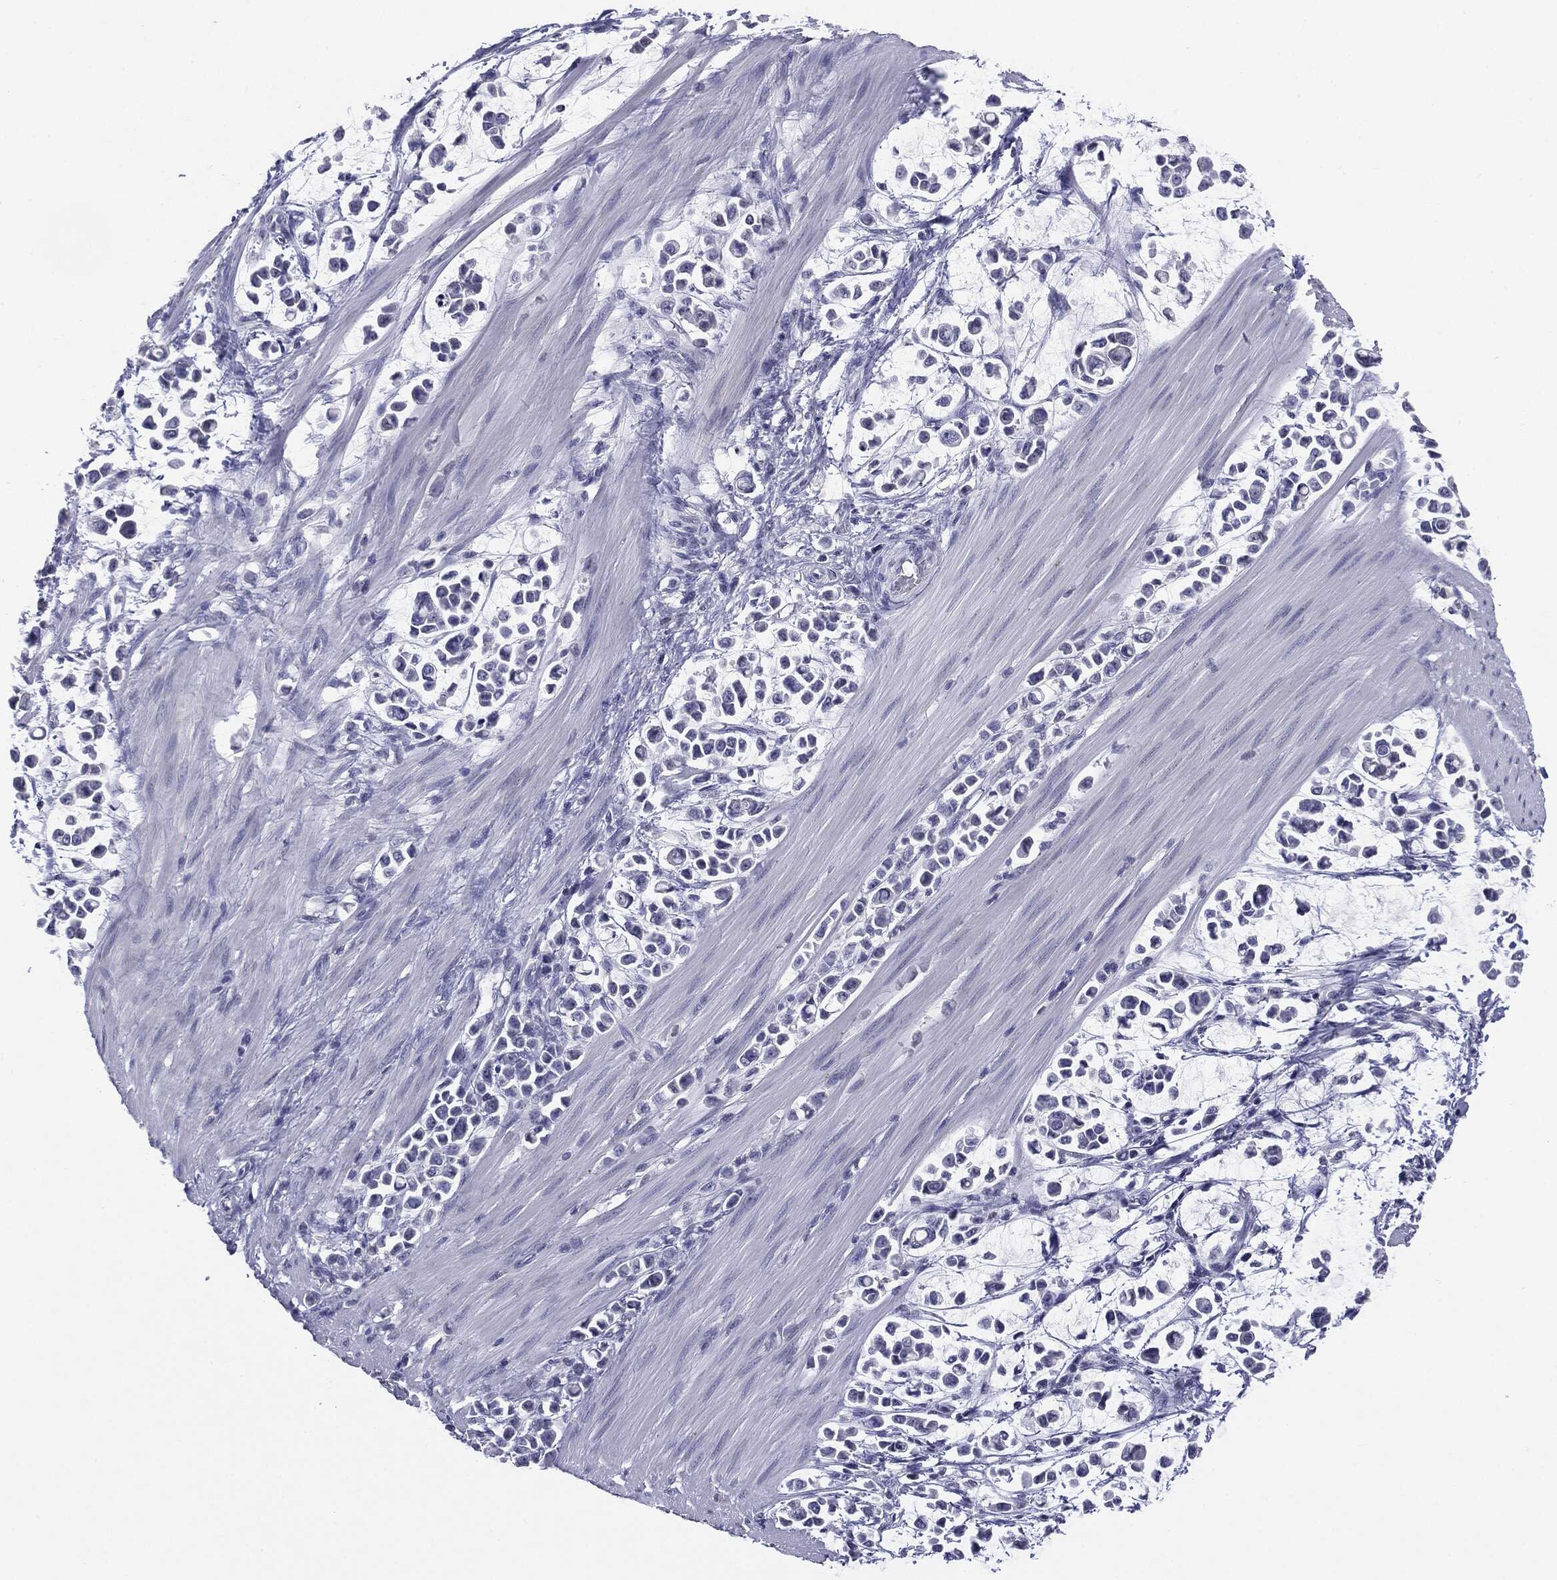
{"staining": {"intensity": "negative", "quantity": "none", "location": "none"}, "tissue": "stomach cancer", "cell_type": "Tumor cells", "image_type": "cancer", "snomed": [{"axis": "morphology", "description": "Adenocarcinoma, NOS"}, {"axis": "topography", "description": "Stomach"}], "caption": "A micrograph of human stomach cancer (adenocarcinoma) is negative for staining in tumor cells.", "gene": "SERPINB4", "patient": {"sex": "male", "age": 82}}